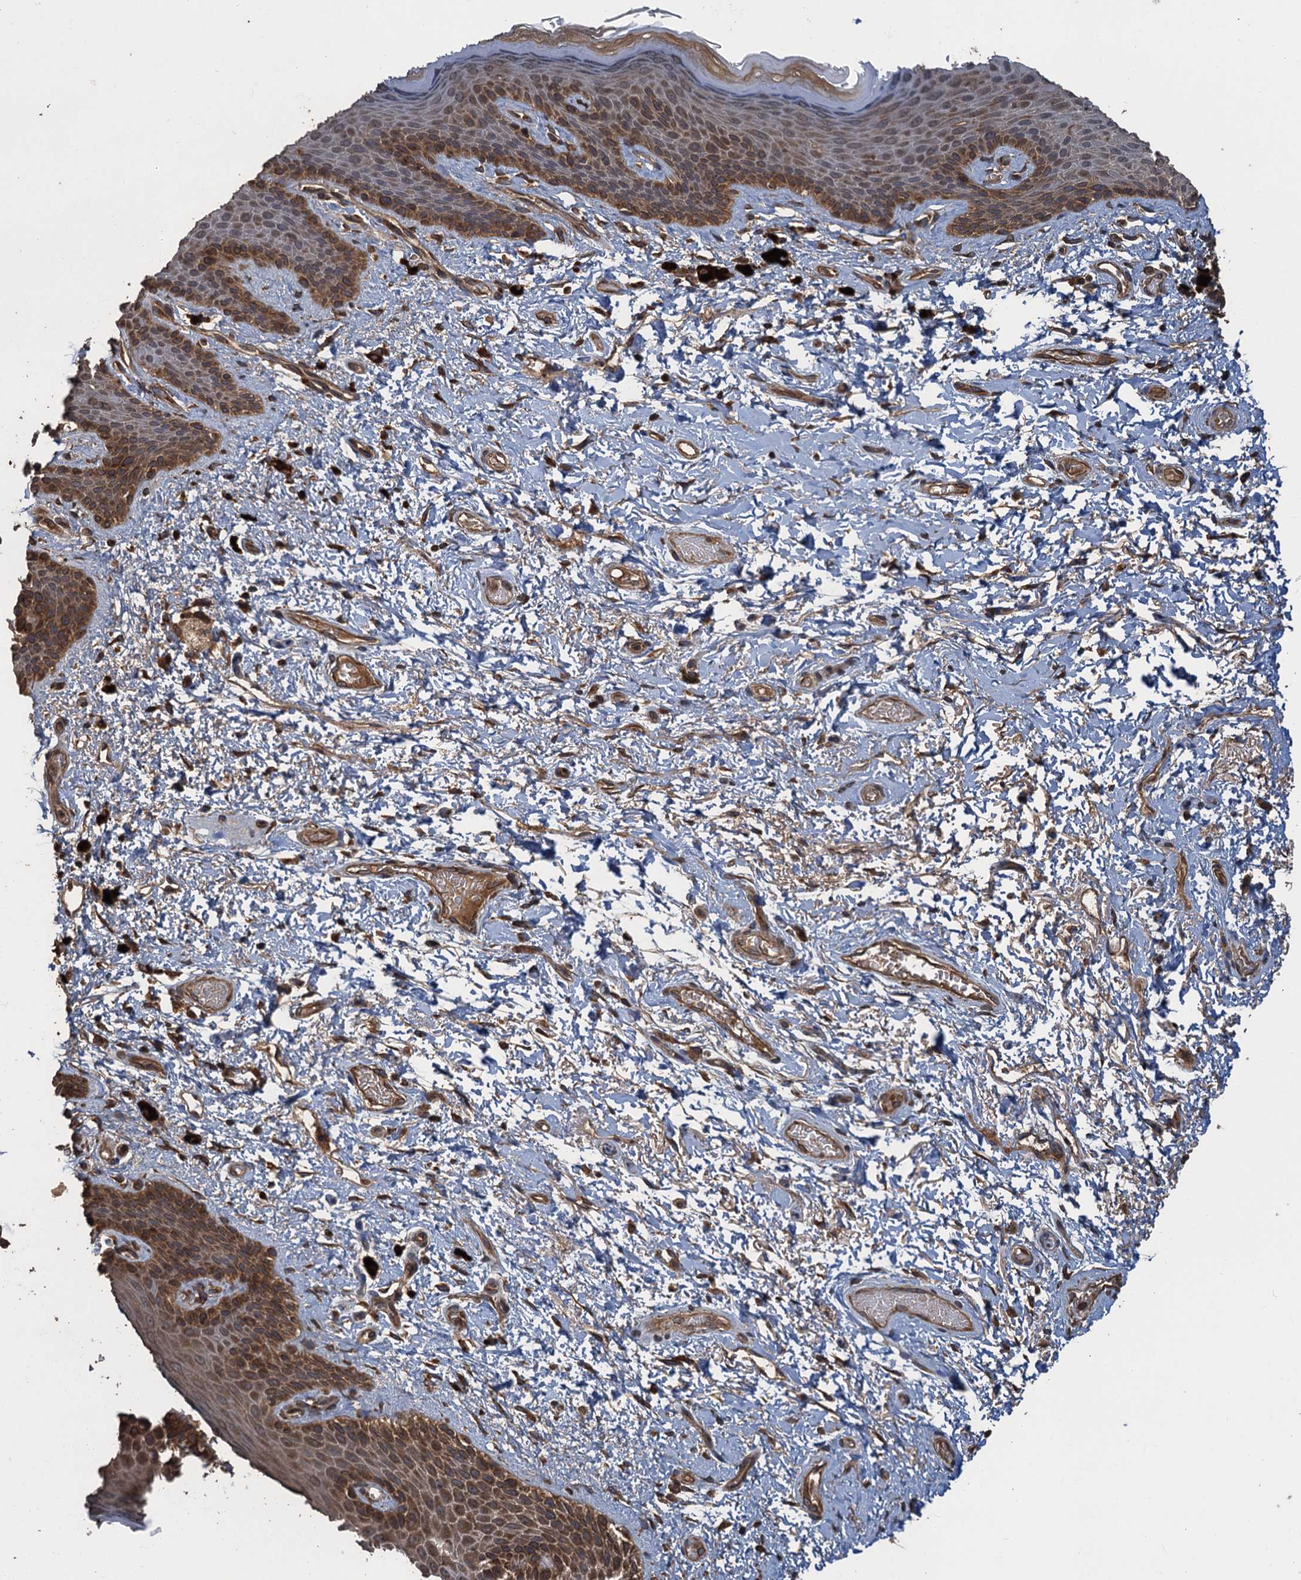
{"staining": {"intensity": "moderate", "quantity": "25%-75%", "location": "cytoplasmic/membranous"}, "tissue": "skin", "cell_type": "Epidermal cells", "image_type": "normal", "snomed": [{"axis": "morphology", "description": "Normal tissue, NOS"}, {"axis": "topography", "description": "Anal"}], "caption": "Skin stained for a protein displays moderate cytoplasmic/membranous positivity in epidermal cells.", "gene": "GLE1", "patient": {"sex": "female", "age": 46}}